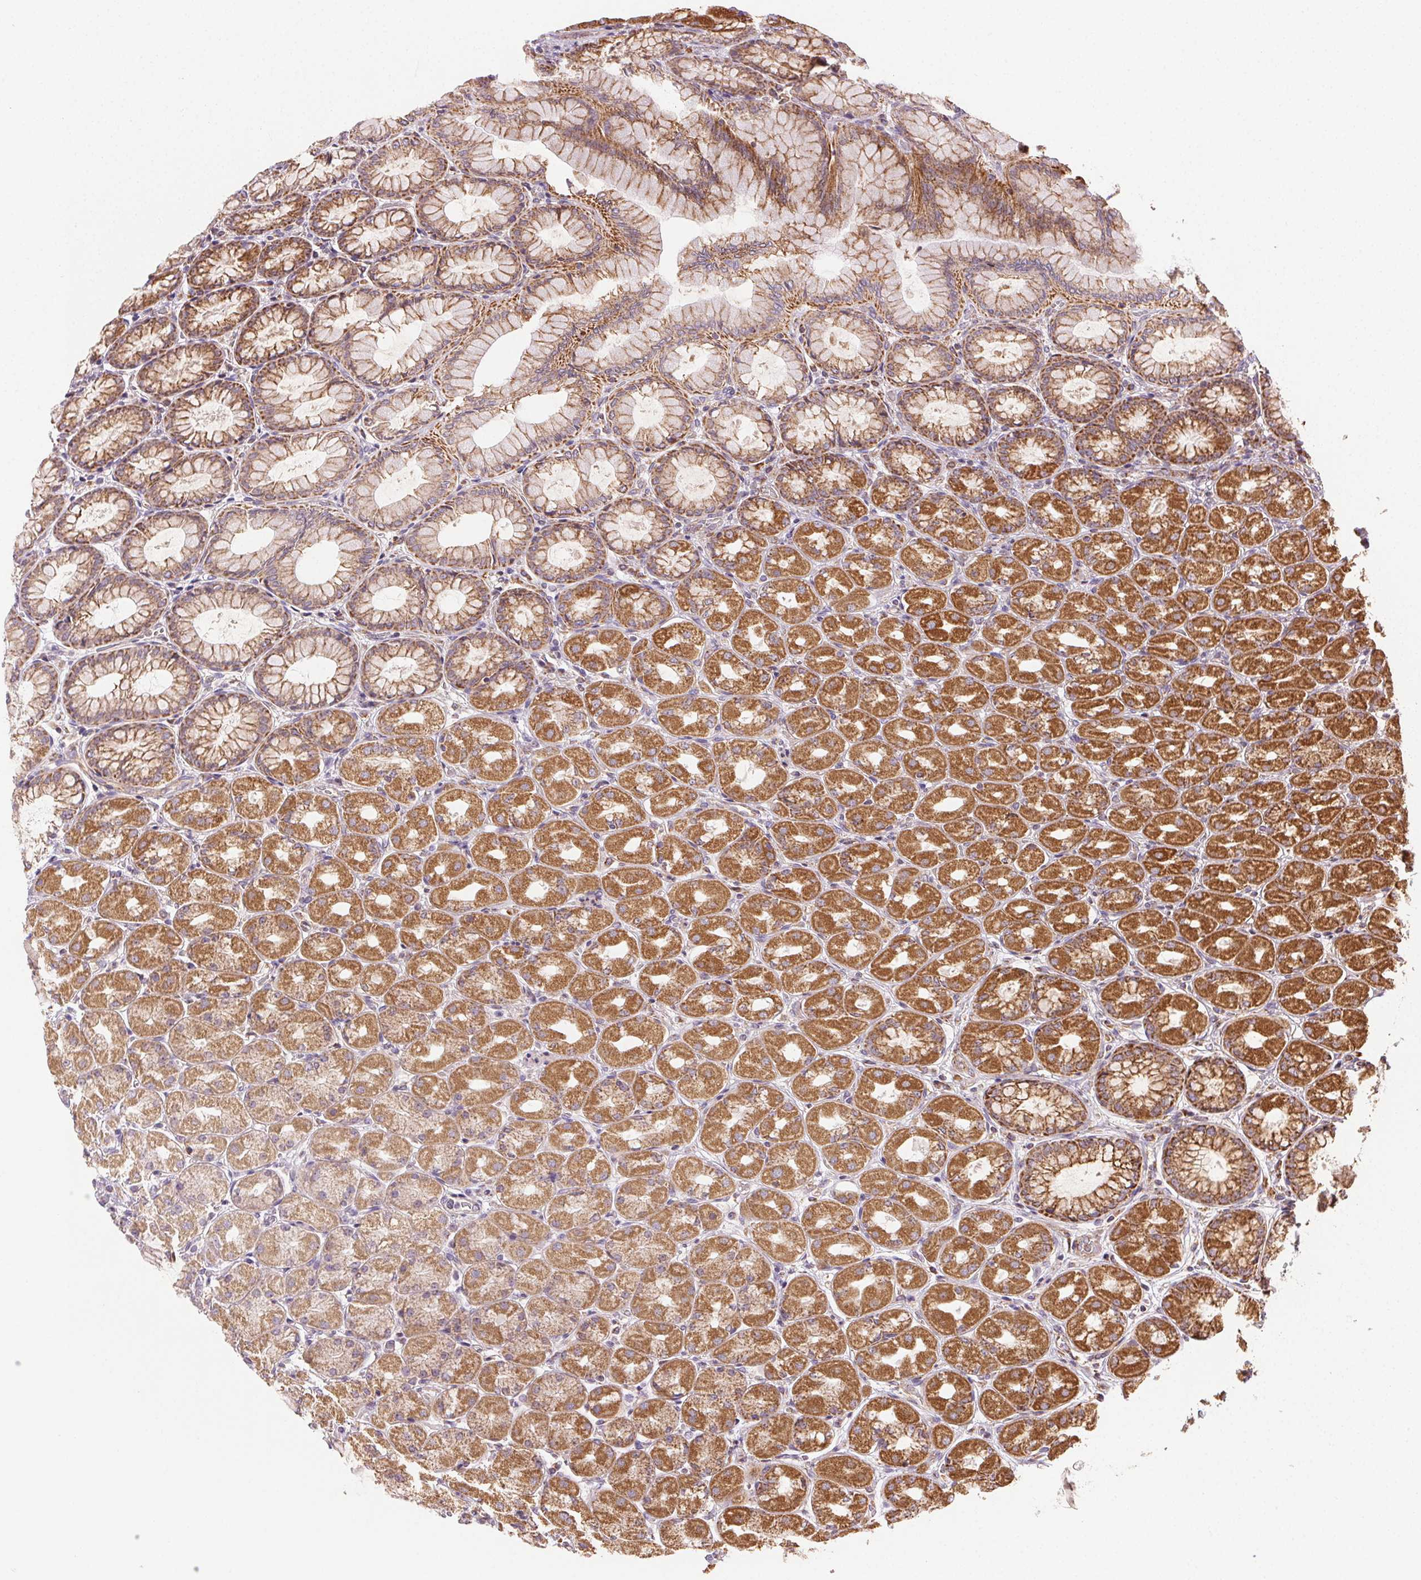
{"staining": {"intensity": "strong", "quantity": "25%-75%", "location": "cytoplasmic/membranous"}, "tissue": "stomach", "cell_type": "Glandular cells", "image_type": "normal", "snomed": [{"axis": "morphology", "description": "Normal tissue, NOS"}, {"axis": "topography", "description": "Stomach, upper"}], "caption": "IHC (DAB (3,3'-diaminobenzidine)) staining of unremarkable stomach exhibits strong cytoplasmic/membranous protein staining in approximately 25%-75% of glandular cells. Using DAB (brown) and hematoxylin (blue) stains, captured at high magnification using brightfield microscopy.", "gene": "CLPB", "patient": {"sex": "female", "age": 56}}